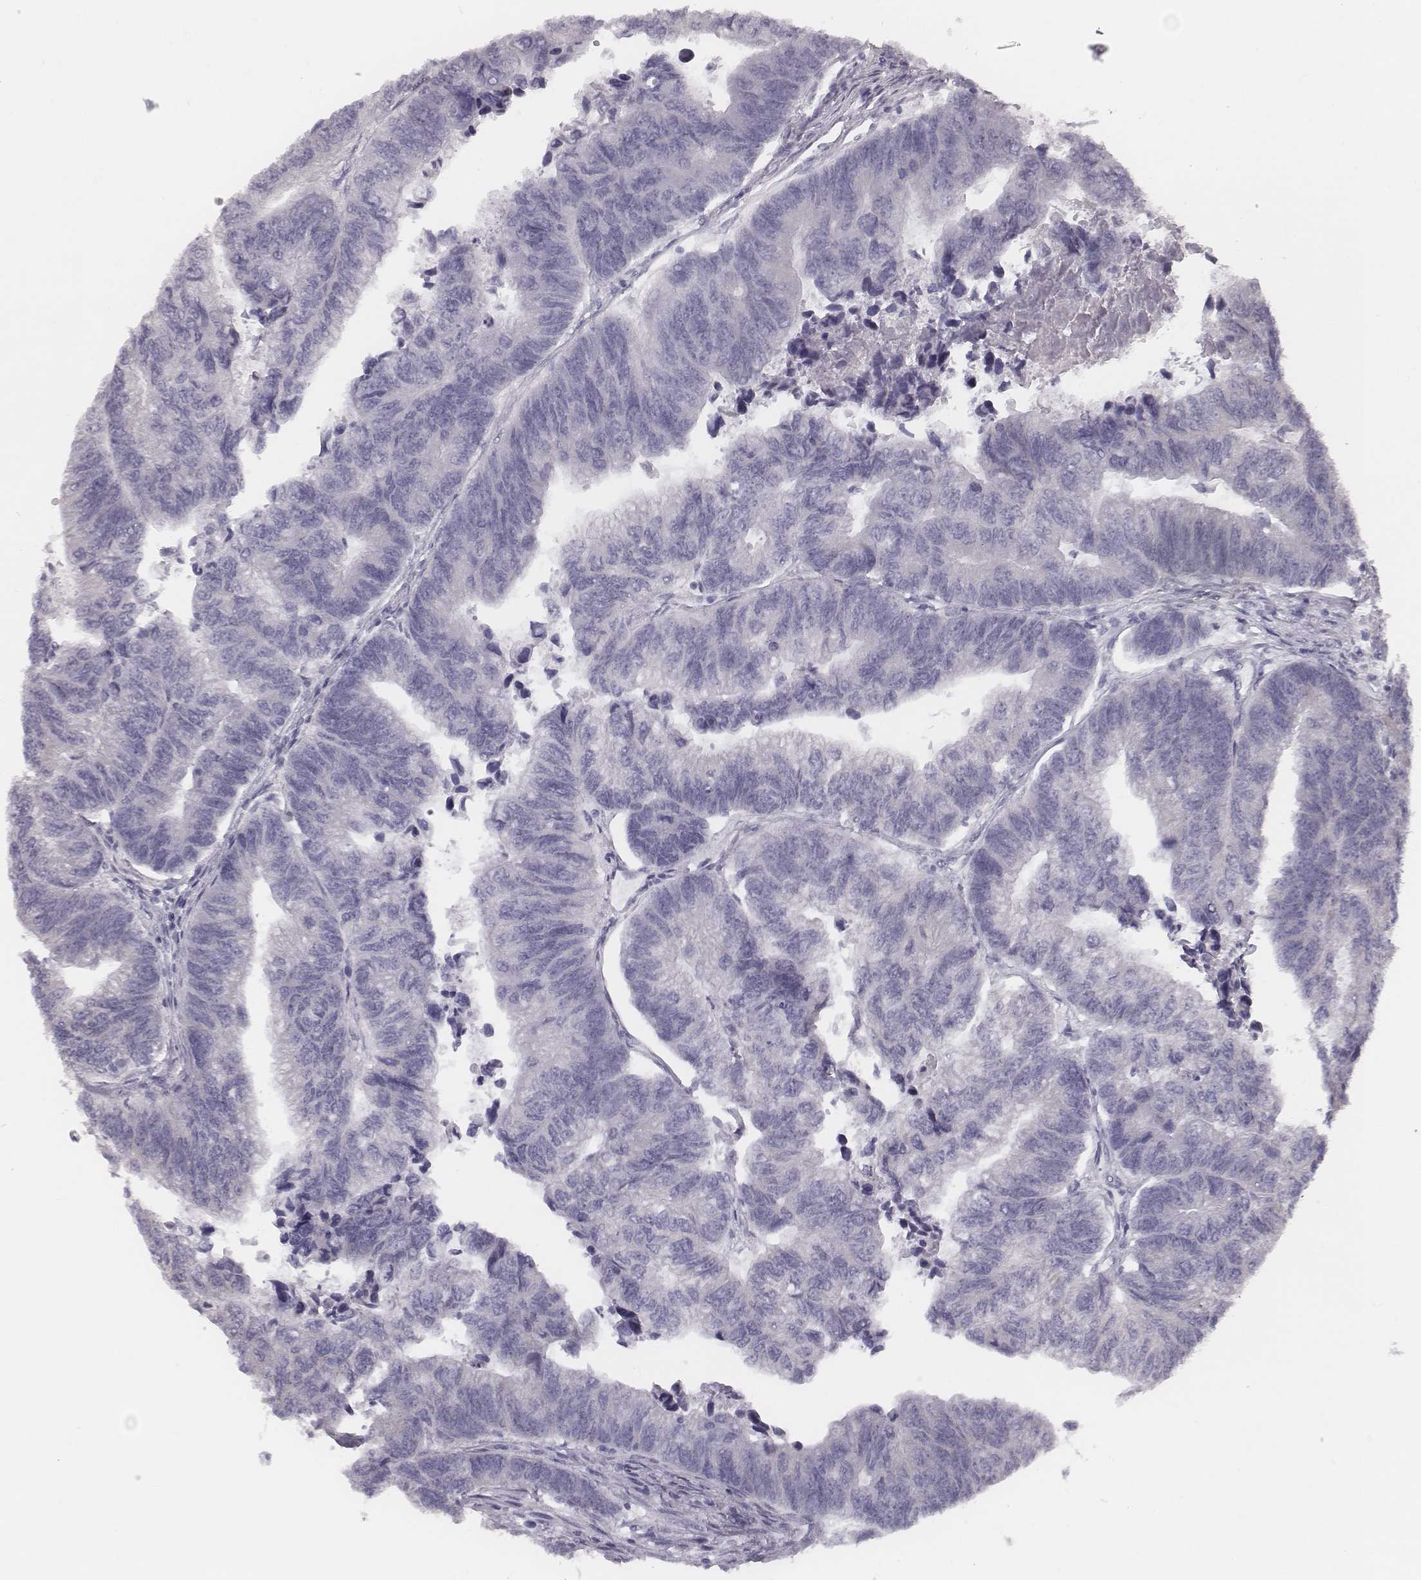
{"staining": {"intensity": "negative", "quantity": "none", "location": "none"}, "tissue": "colorectal cancer", "cell_type": "Tumor cells", "image_type": "cancer", "snomed": [{"axis": "morphology", "description": "Adenocarcinoma, NOS"}, {"axis": "topography", "description": "Colon"}], "caption": "Immunohistochemistry (IHC) histopathology image of human colorectal cancer (adenocarcinoma) stained for a protein (brown), which reveals no expression in tumor cells.", "gene": "SEPTIN14", "patient": {"sex": "female", "age": 65}}